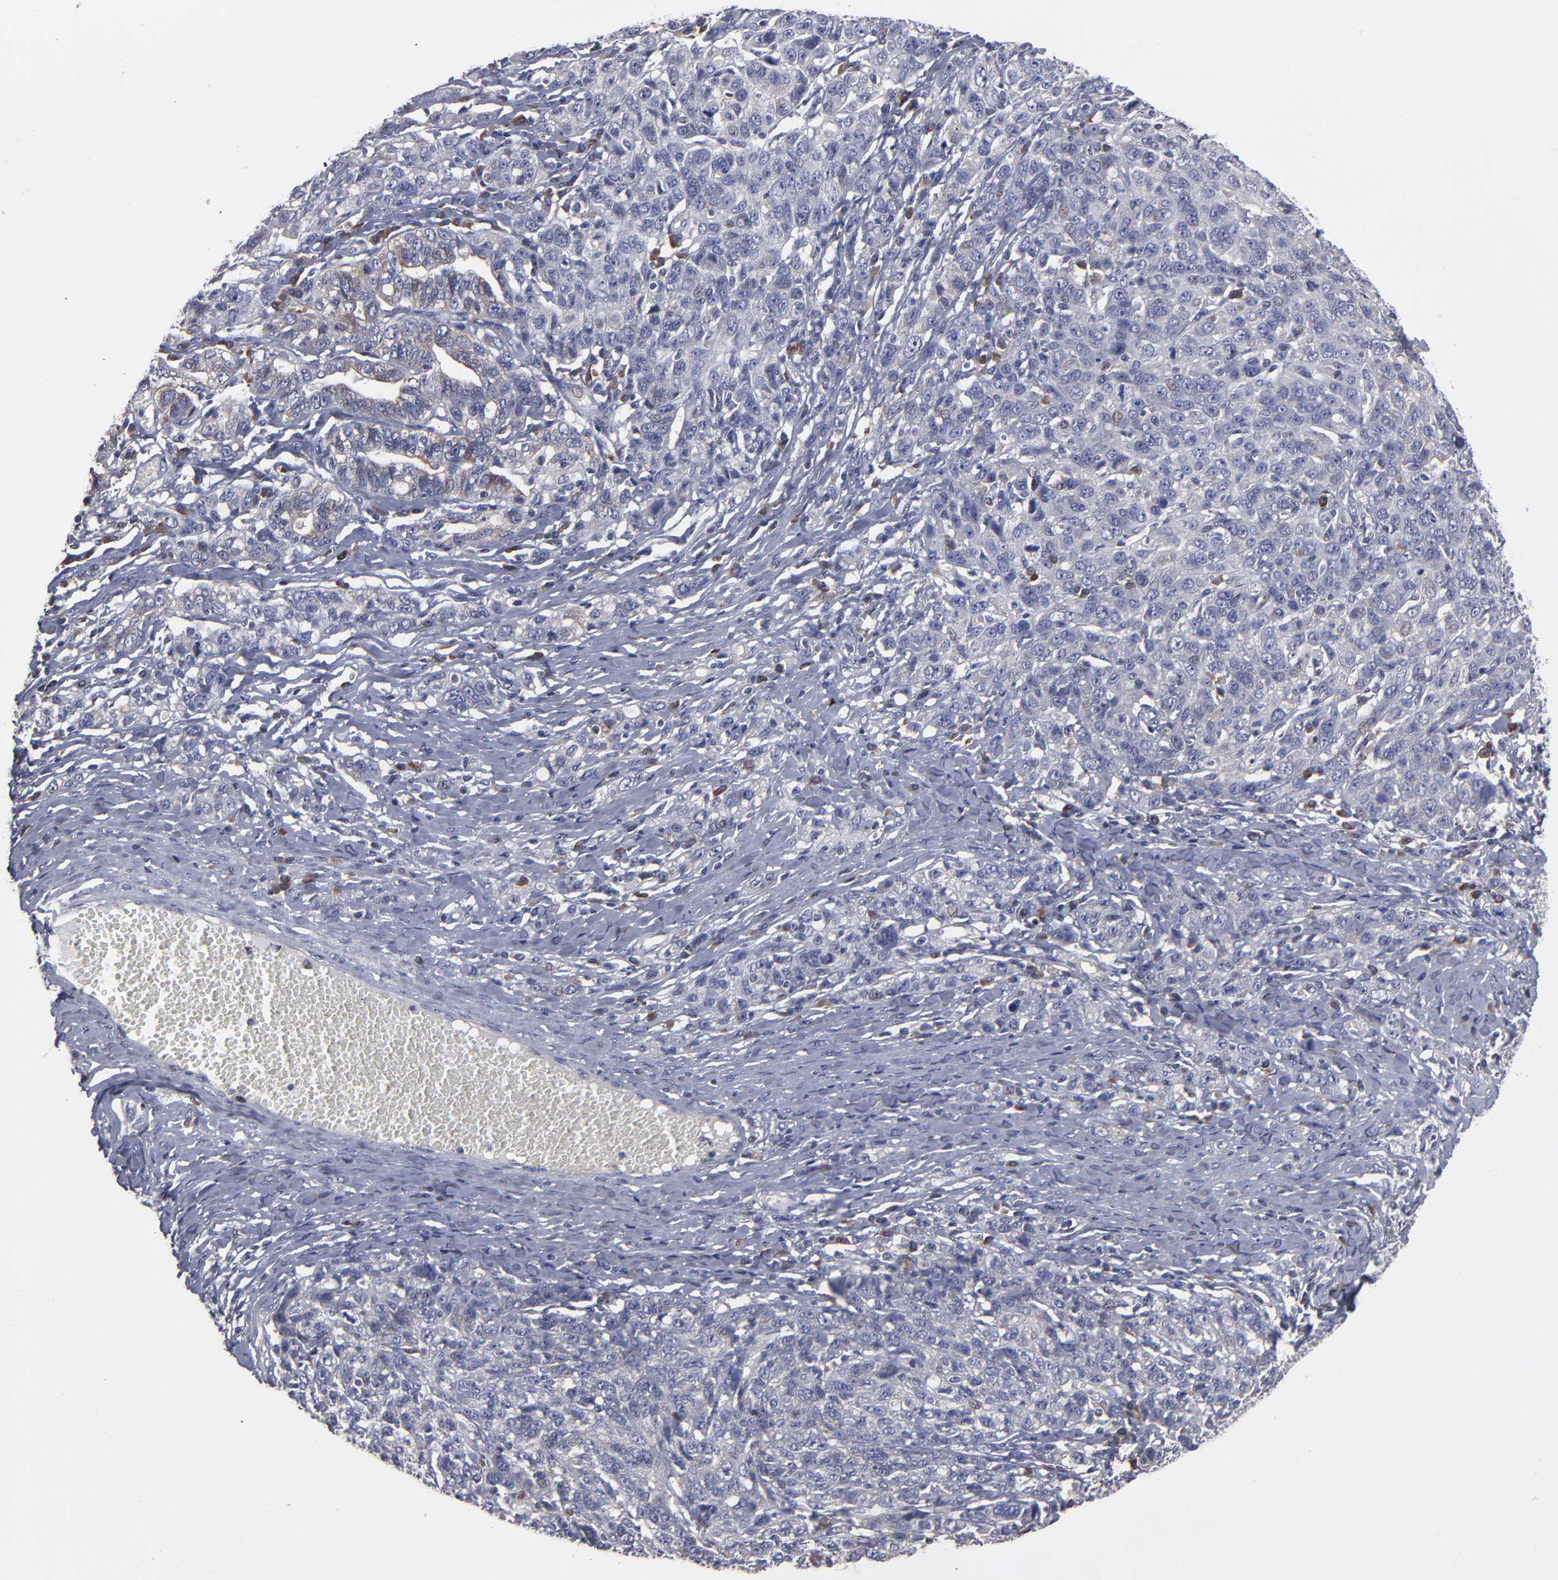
{"staining": {"intensity": "weak", "quantity": "<25%", "location": "cytoplasmic/membranous"}, "tissue": "ovarian cancer", "cell_type": "Tumor cells", "image_type": "cancer", "snomed": [{"axis": "morphology", "description": "Cystadenocarcinoma, serous, NOS"}, {"axis": "topography", "description": "Ovary"}], "caption": "Immunohistochemistry (IHC) image of serous cystadenocarcinoma (ovarian) stained for a protein (brown), which shows no positivity in tumor cells.", "gene": "CEP97", "patient": {"sex": "female", "age": 71}}